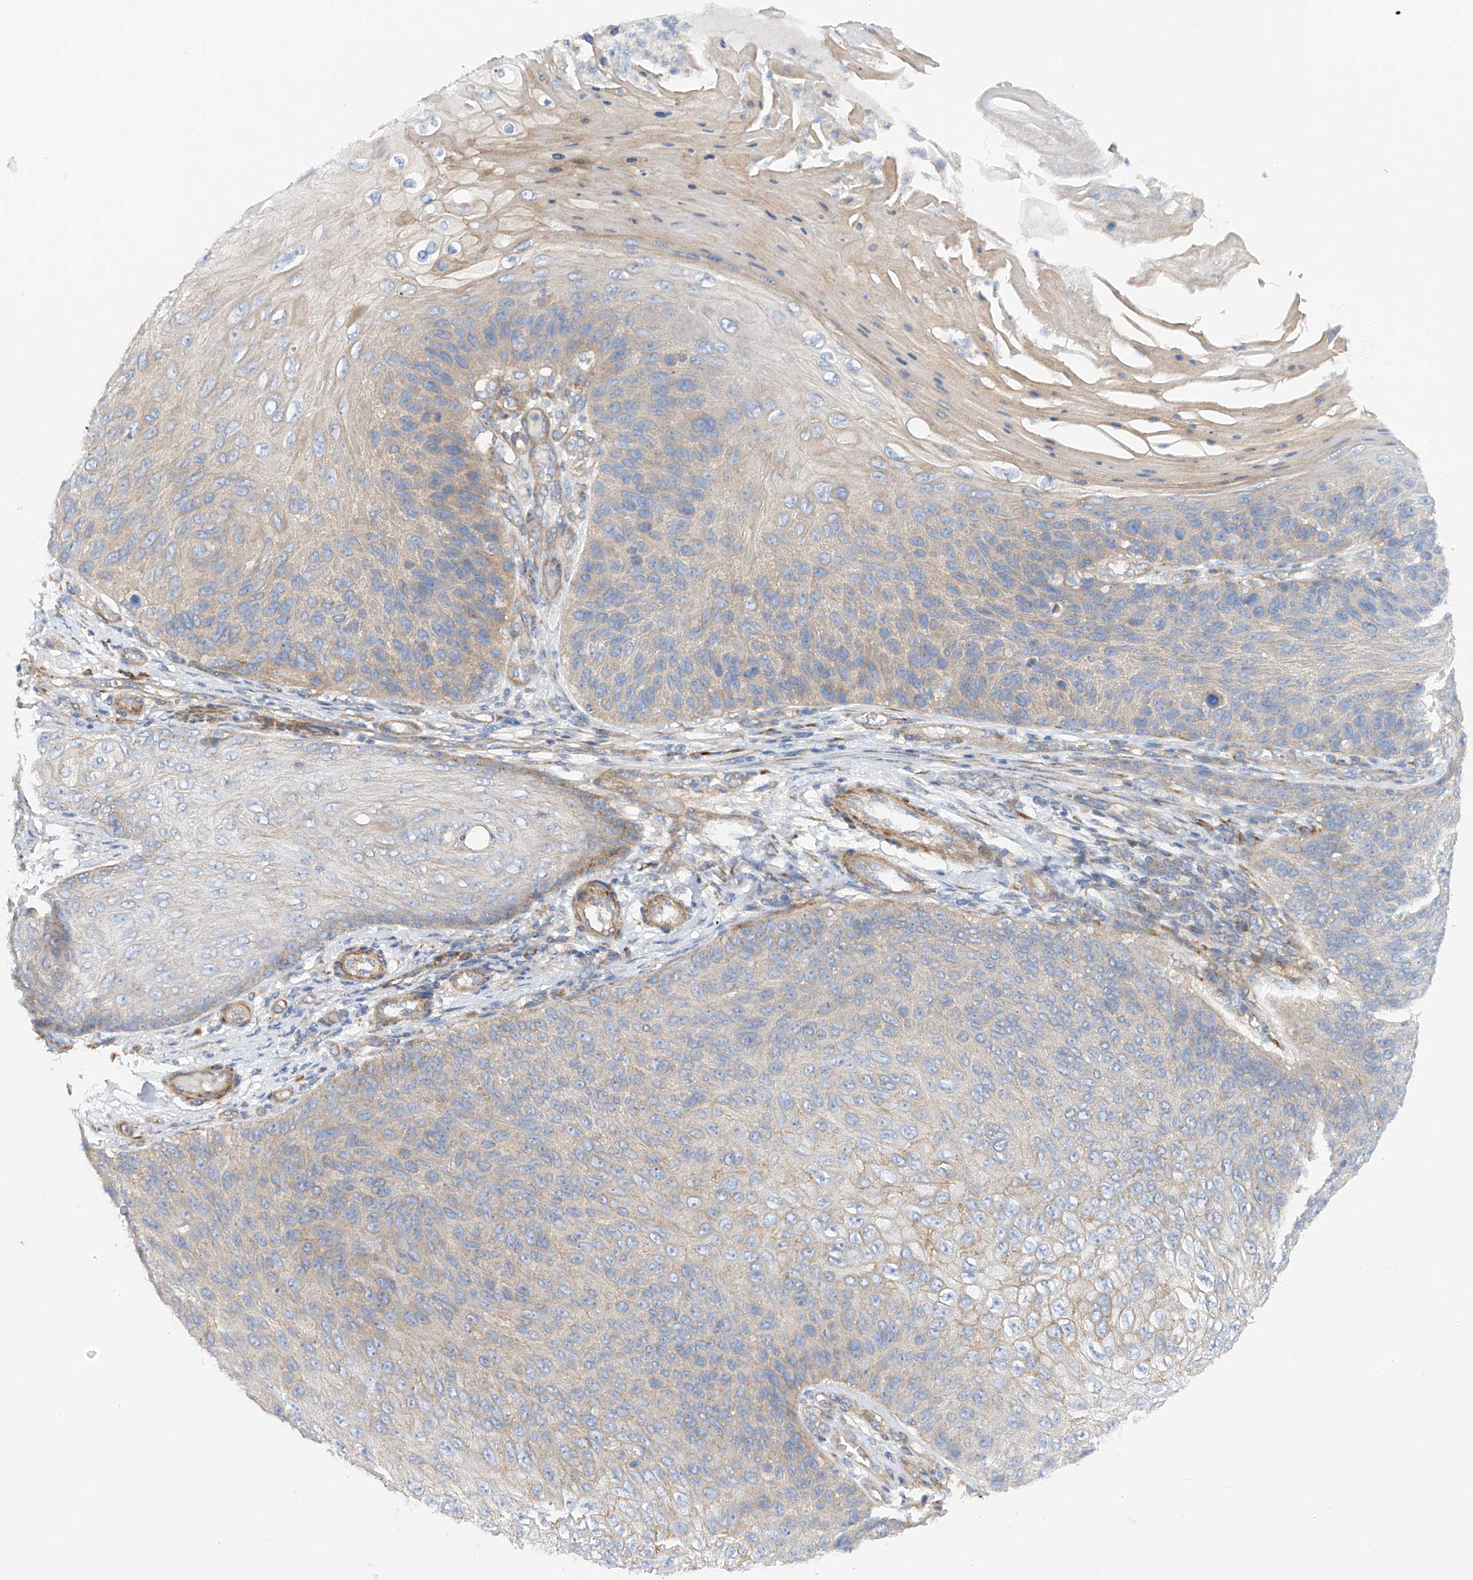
{"staining": {"intensity": "weak", "quantity": "<25%", "location": "cytoplasmic/membranous"}, "tissue": "skin cancer", "cell_type": "Tumor cells", "image_type": "cancer", "snomed": [{"axis": "morphology", "description": "Squamous cell carcinoma, NOS"}, {"axis": "topography", "description": "Skin"}], "caption": "Histopathology image shows no significant protein positivity in tumor cells of squamous cell carcinoma (skin). (DAB immunohistochemistry visualized using brightfield microscopy, high magnification).", "gene": "LCA5", "patient": {"sex": "female", "age": 88}}